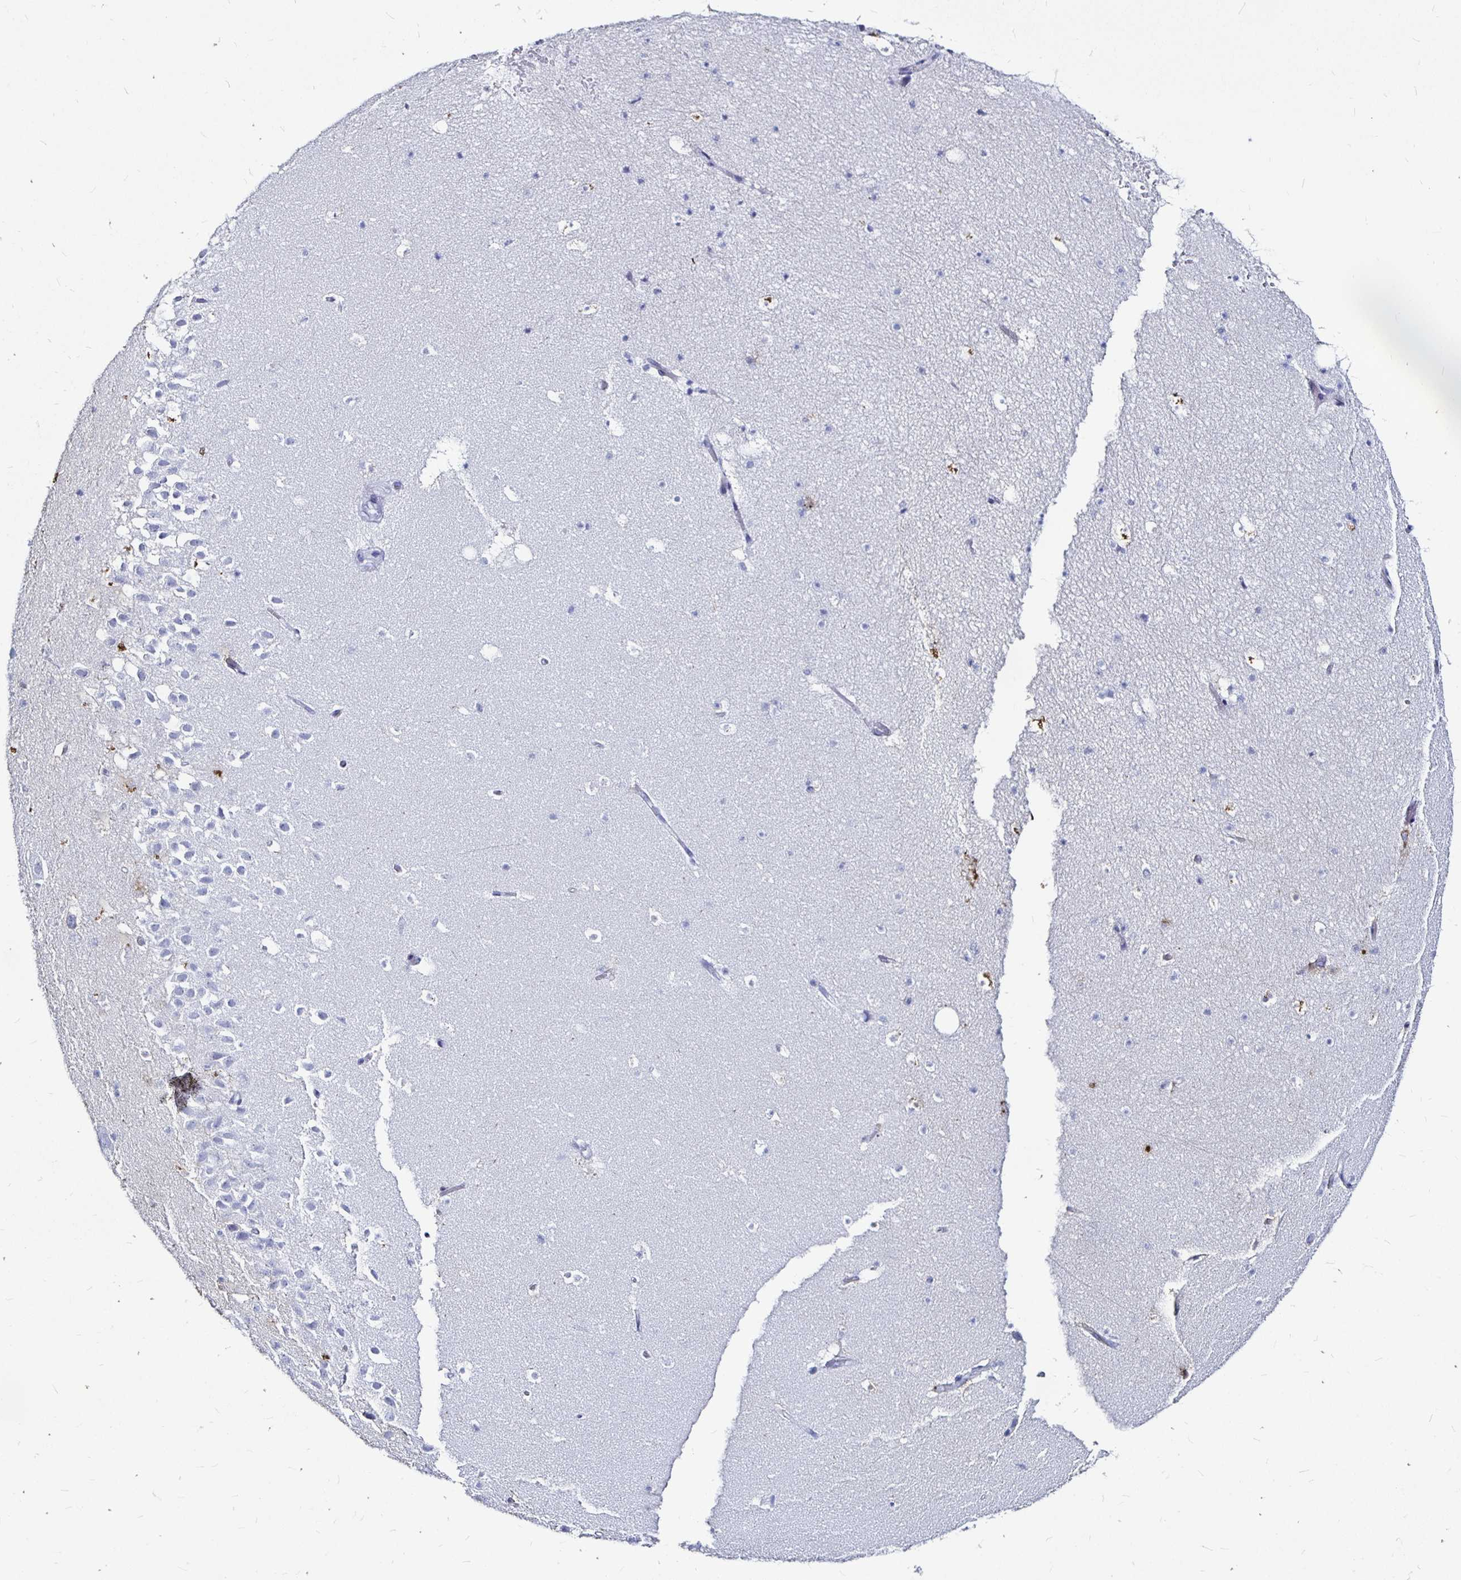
{"staining": {"intensity": "negative", "quantity": "none", "location": "none"}, "tissue": "hippocampus", "cell_type": "Glial cells", "image_type": "normal", "snomed": [{"axis": "morphology", "description": "Normal tissue, NOS"}, {"axis": "topography", "description": "Hippocampus"}], "caption": "Glial cells show no significant protein expression in normal hippocampus. Nuclei are stained in blue.", "gene": "LUZP4", "patient": {"sex": "male", "age": 26}}